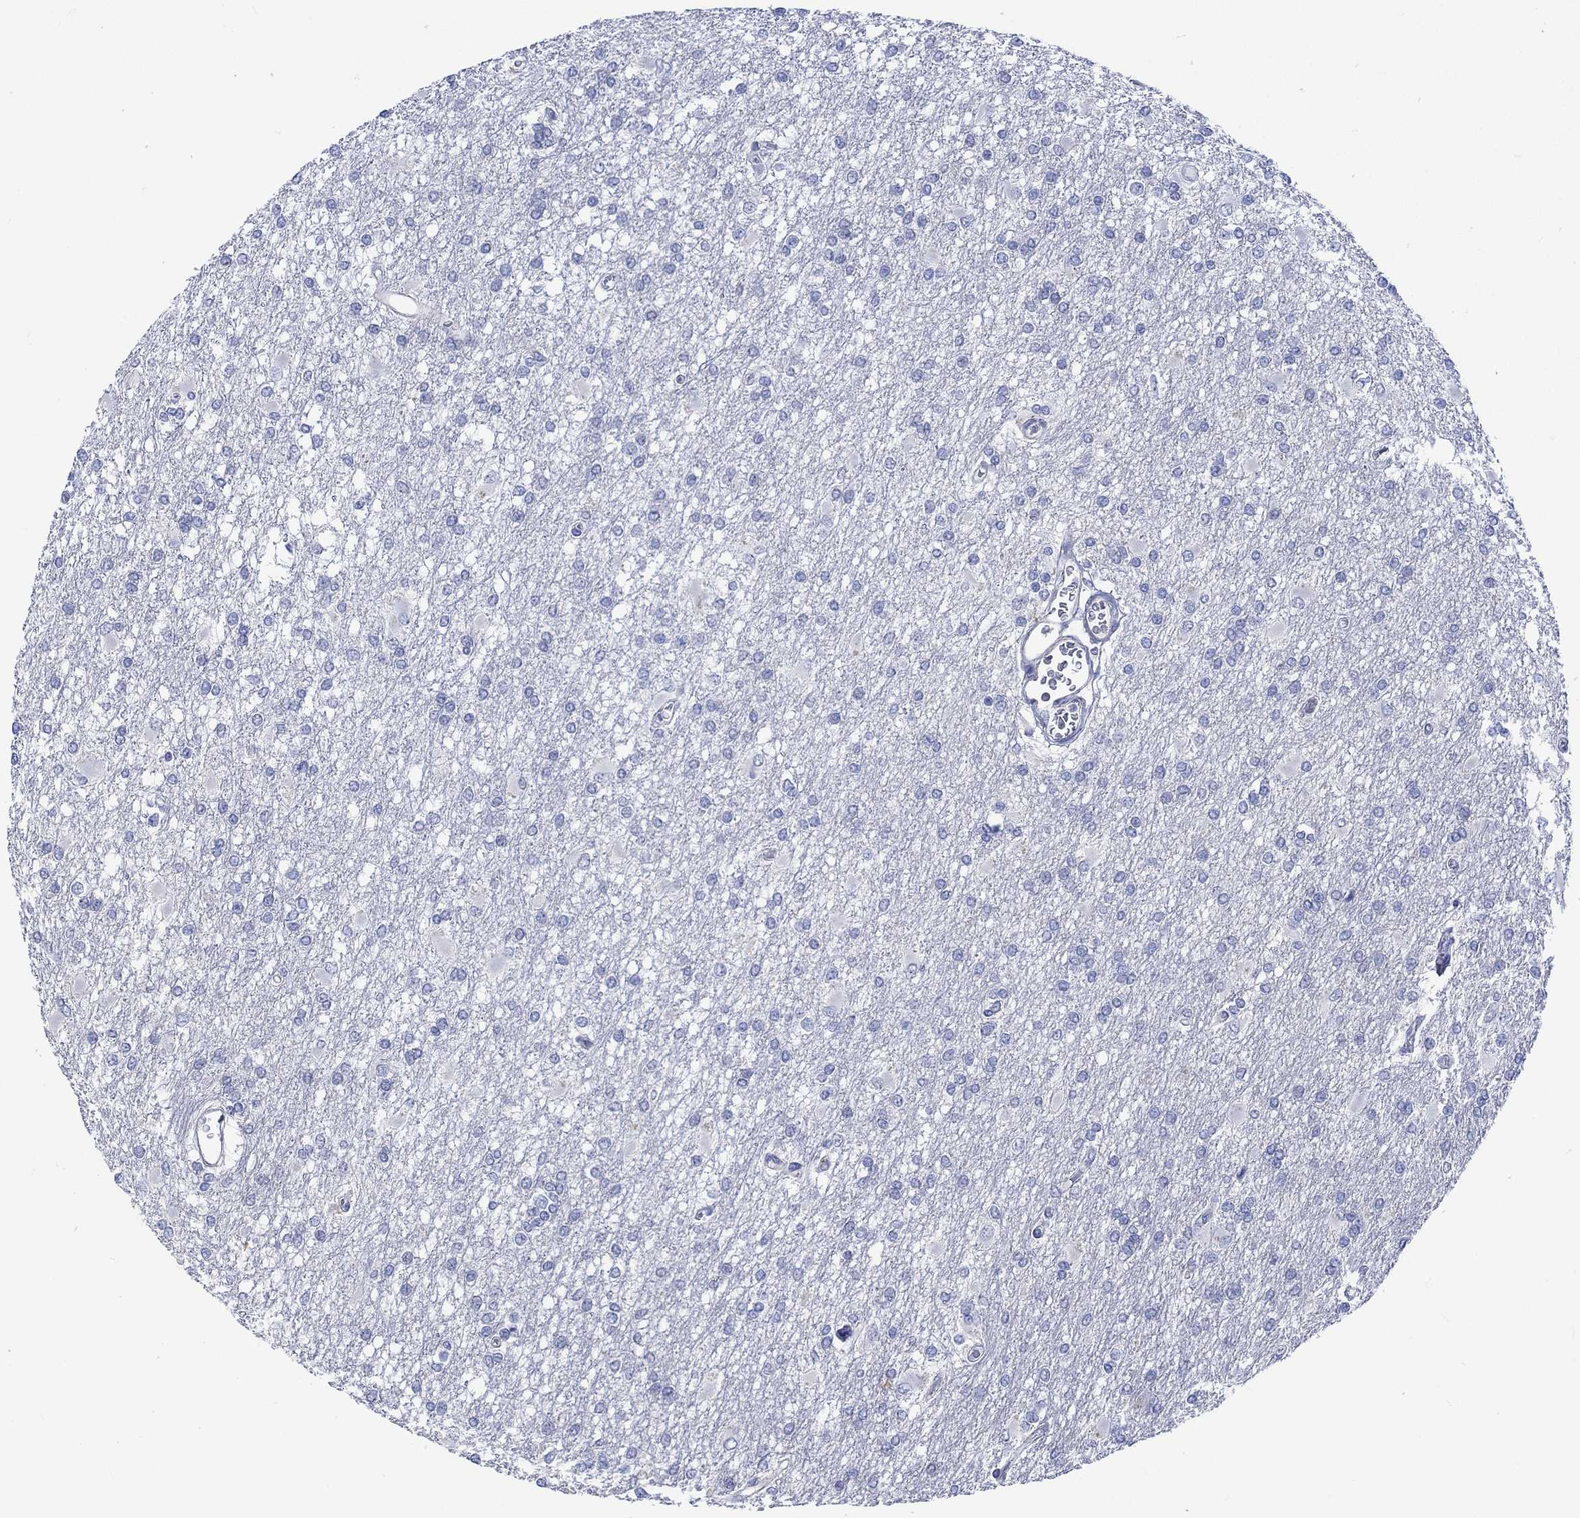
{"staining": {"intensity": "negative", "quantity": "none", "location": "none"}, "tissue": "glioma", "cell_type": "Tumor cells", "image_type": "cancer", "snomed": [{"axis": "morphology", "description": "Glioma, malignant, High grade"}, {"axis": "topography", "description": "Cerebral cortex"}], "caption": "DAB immunohistochemical staining of malignant high-grade glioma shows no significant positivity in tumor cells.", "gene": "AGRP", "patient": {"sex": "male", "age": 79}}